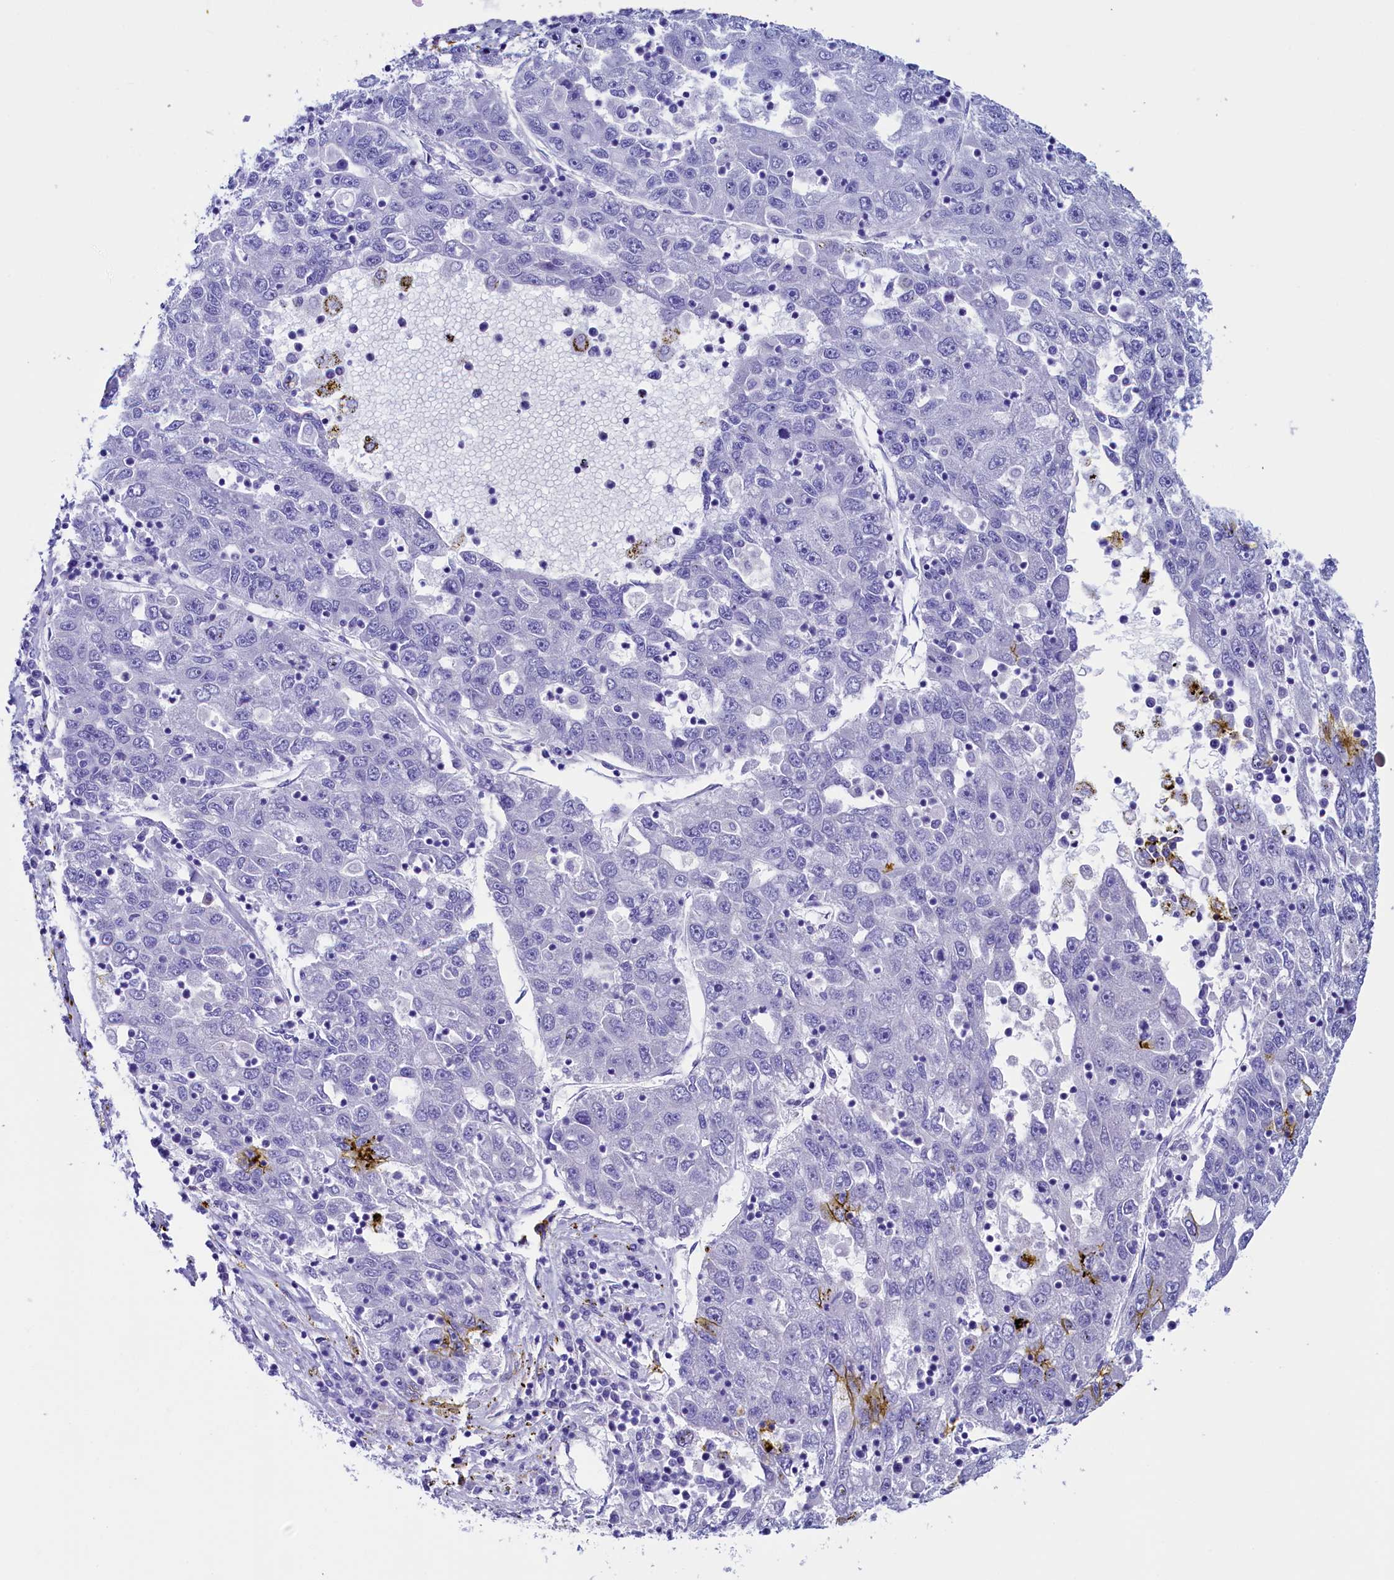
{"staining": {"intensity": "negative", "quantity": "none", "location": "none"}, "tissue": "liver cancer", "cell_type": "Tumor cells", "image_type": "cancer", "snomed": [{"axis": "morphology", "description": "Carcinoma, Hepatocellular, NOS"}, {"axis": "topography", "description": "Liver"}], "caption": "Histopathology image shows no significant protein expression in tumor cells of liver hepatocellular carcinoma.", "gene": "FLYWCH2", "patient": {"sex": "male", "age": 49}}